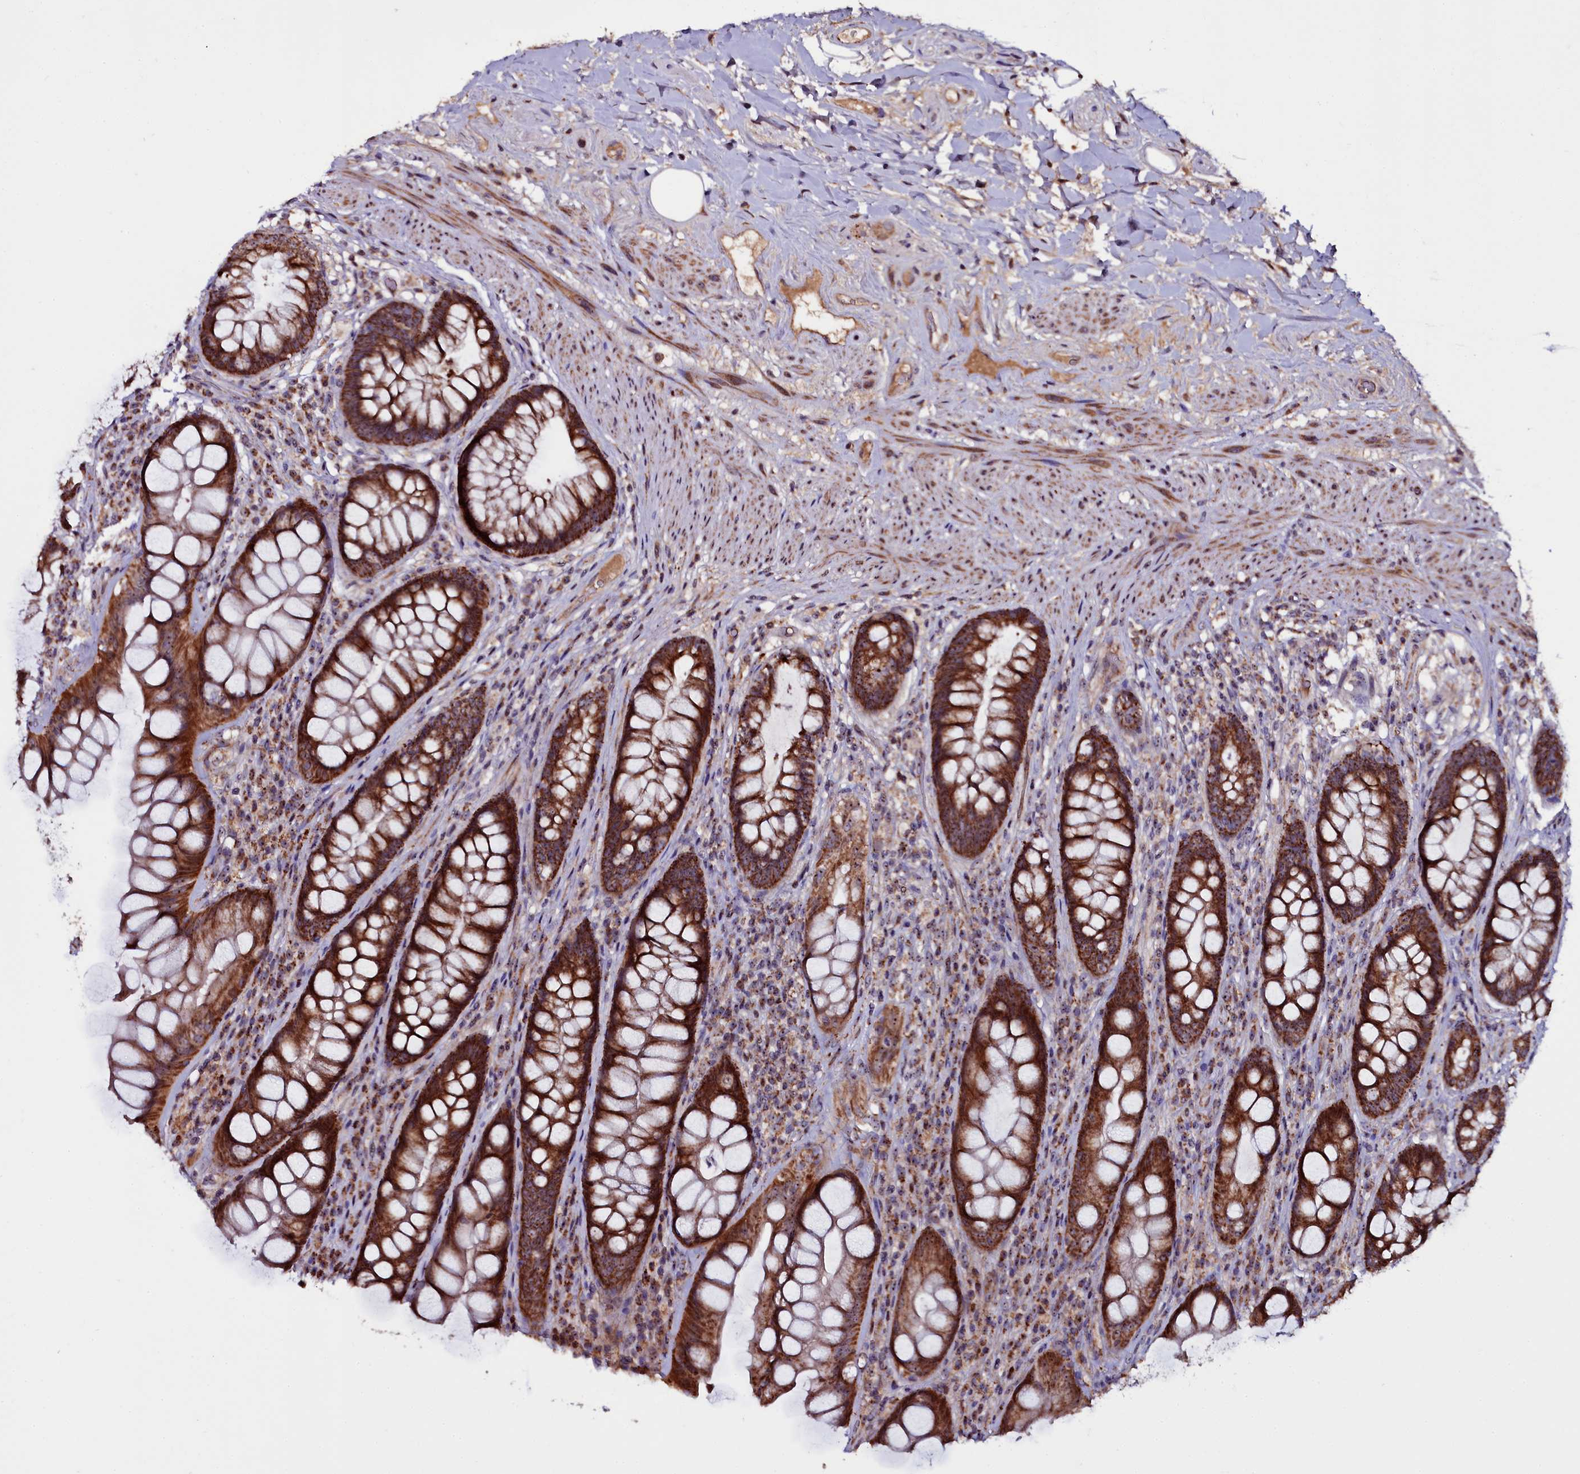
{"staining": {"intensity": "strong", "quantity": ">75%", "location": "cytoplasmic/membranous"}, "tissue": "rectum", "cell_type": "Glandular cells", "image_type": "normal", "snomed": [{"axis": "morphology", "description": "Normal tissue, NOS"}, {"axis": "topography", "description": "Rectum"}], "caption": "Protein expression by immunohistochemistry (IHC) displays strong cytoplasmic/membranous positivity in approximately >75% of glandular cells in unremarkable rectum.", "gene": "NAA80", "patient": {"sex": "male", "age": 74}}